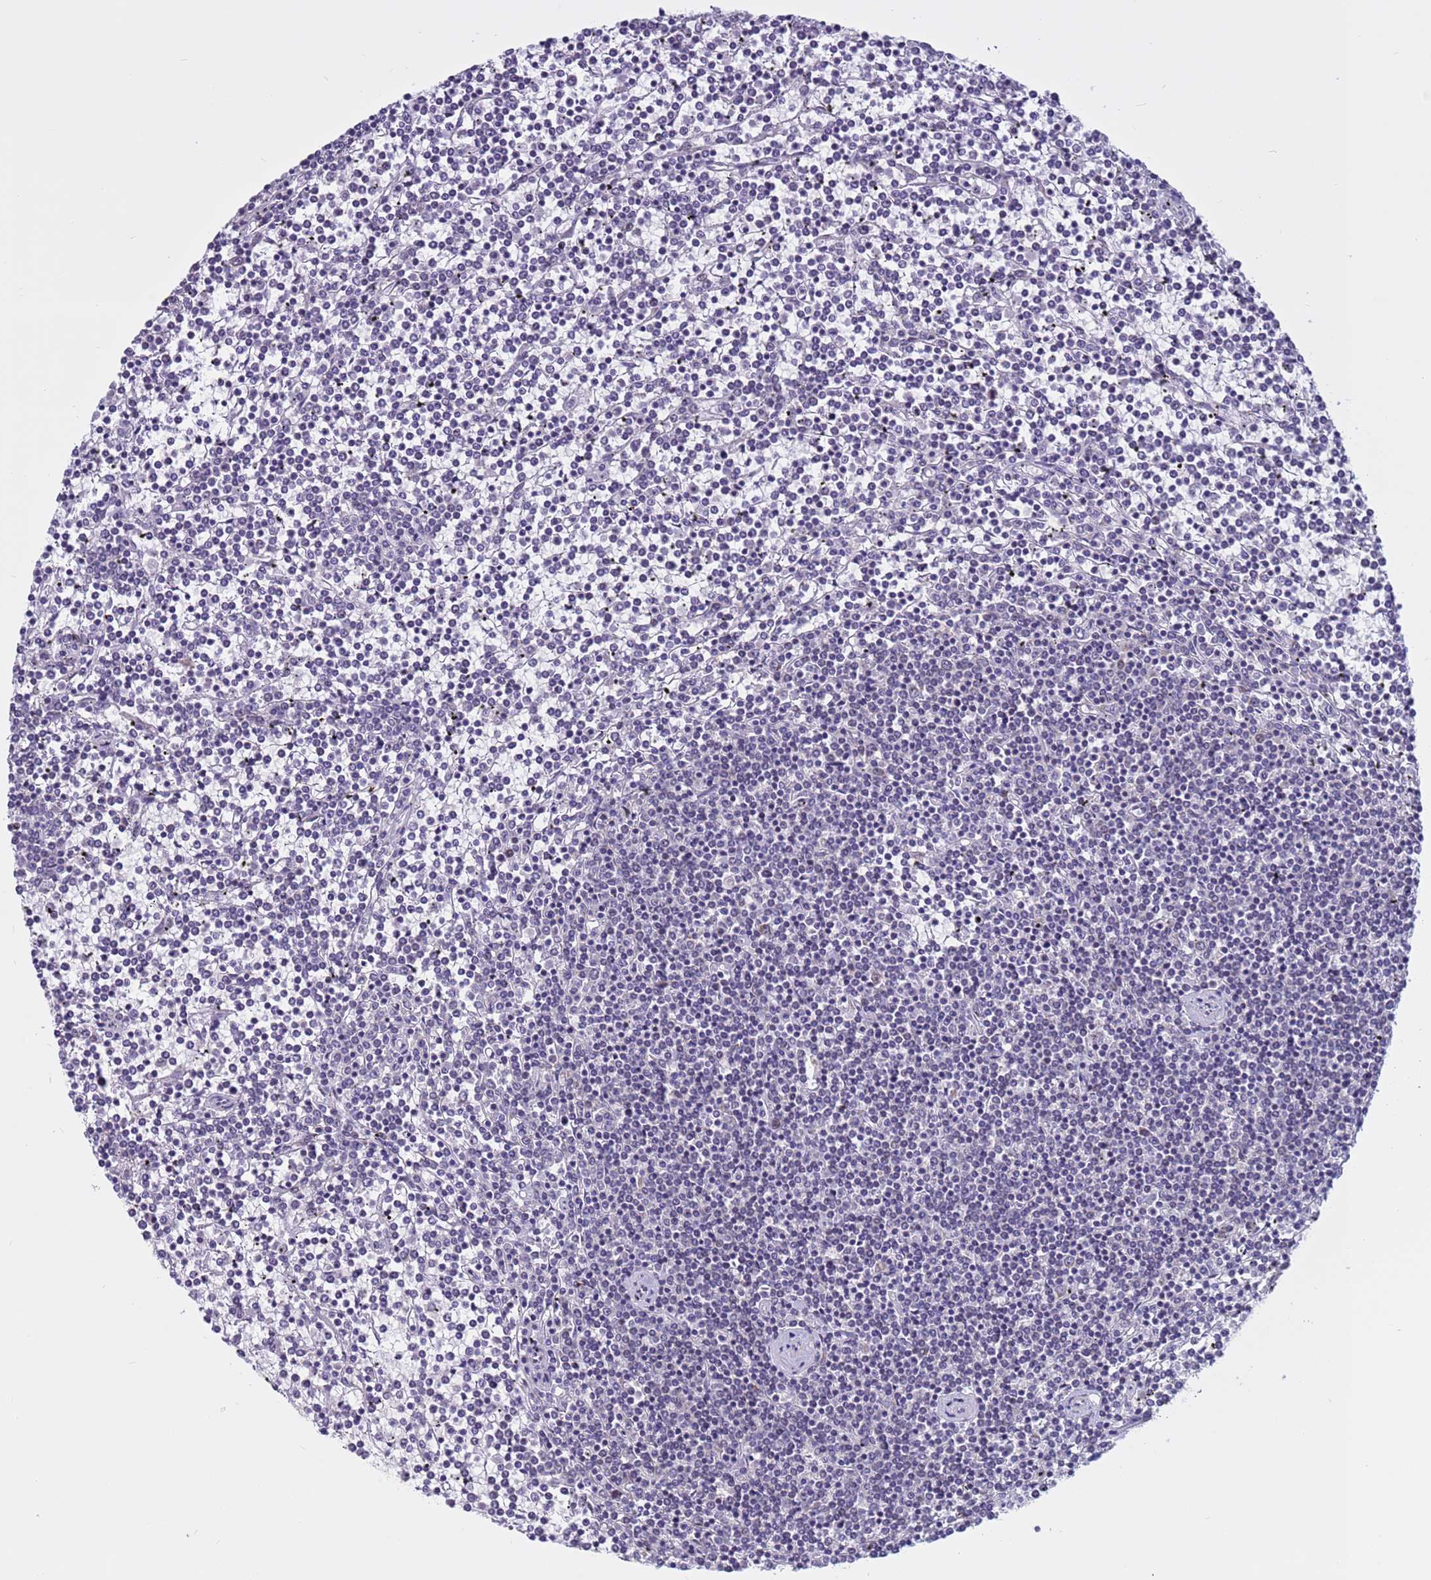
{"staining": {"intensity": "negative", "quantity": "none", "location": "none"}, "tissue": "lymphoma", "cell_type": "Tumor cells", "image_type": "cancer", "snomed": [{"axis": "morphology", "description": "Malignant lymphoma, non-Hodgkin's type, Low grade"}, {"axis": "topography", "description": "Spleen"}], "caption": "Histopathology image shows no protein positivity in tumor cells of low-grade malignant lymphoma, non-Hodgkin's type tissue. The staining was performed using DAB to visualize the protein expression in brown, while the nuclei were stained in blue with hematoxylin (Magnification: 20x).", "gene": "CDK2AP2", "patient": {"sex": "female", "age": 19}}